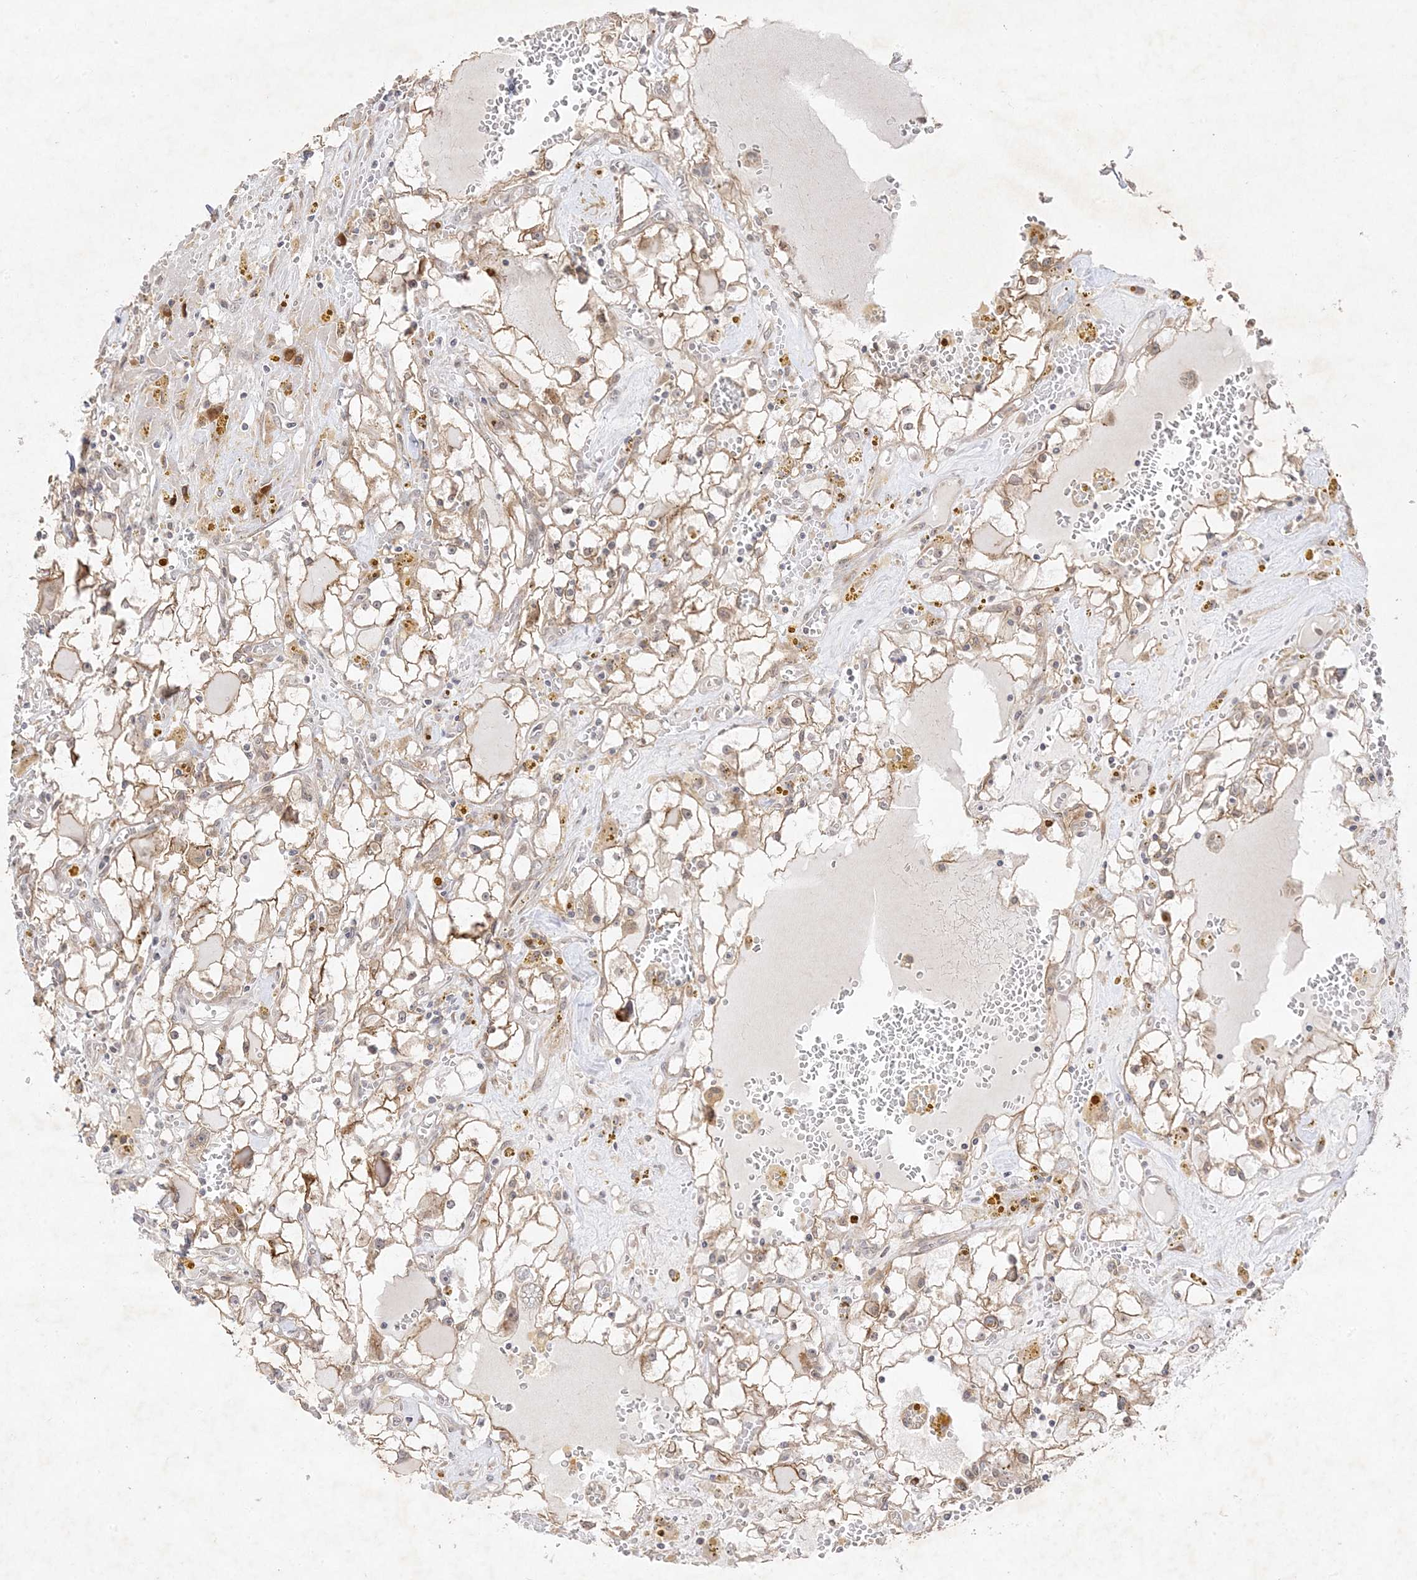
{"staining": {"intensity": "weak", "quantity": ">75%", "location": "cytoplasmic/membranous"}, "tissue": "renal cancer", "cell_type": "Tumor cells", "image_type": "cancer", "snomed": [{"axis": "morphology", "description": "Adenocarcinoma, NOS"}, {"axis": "topography", "description": "Kidney"}], "caption": "There is low levels of weak cytoplasmic/membranous expression in tumor cells of renal adenocarcinoma, as demonstrated by immunohistochemical staining (brown color).", "gene": "C2CD2", "patient": {"sex": "male", "age": 56}}